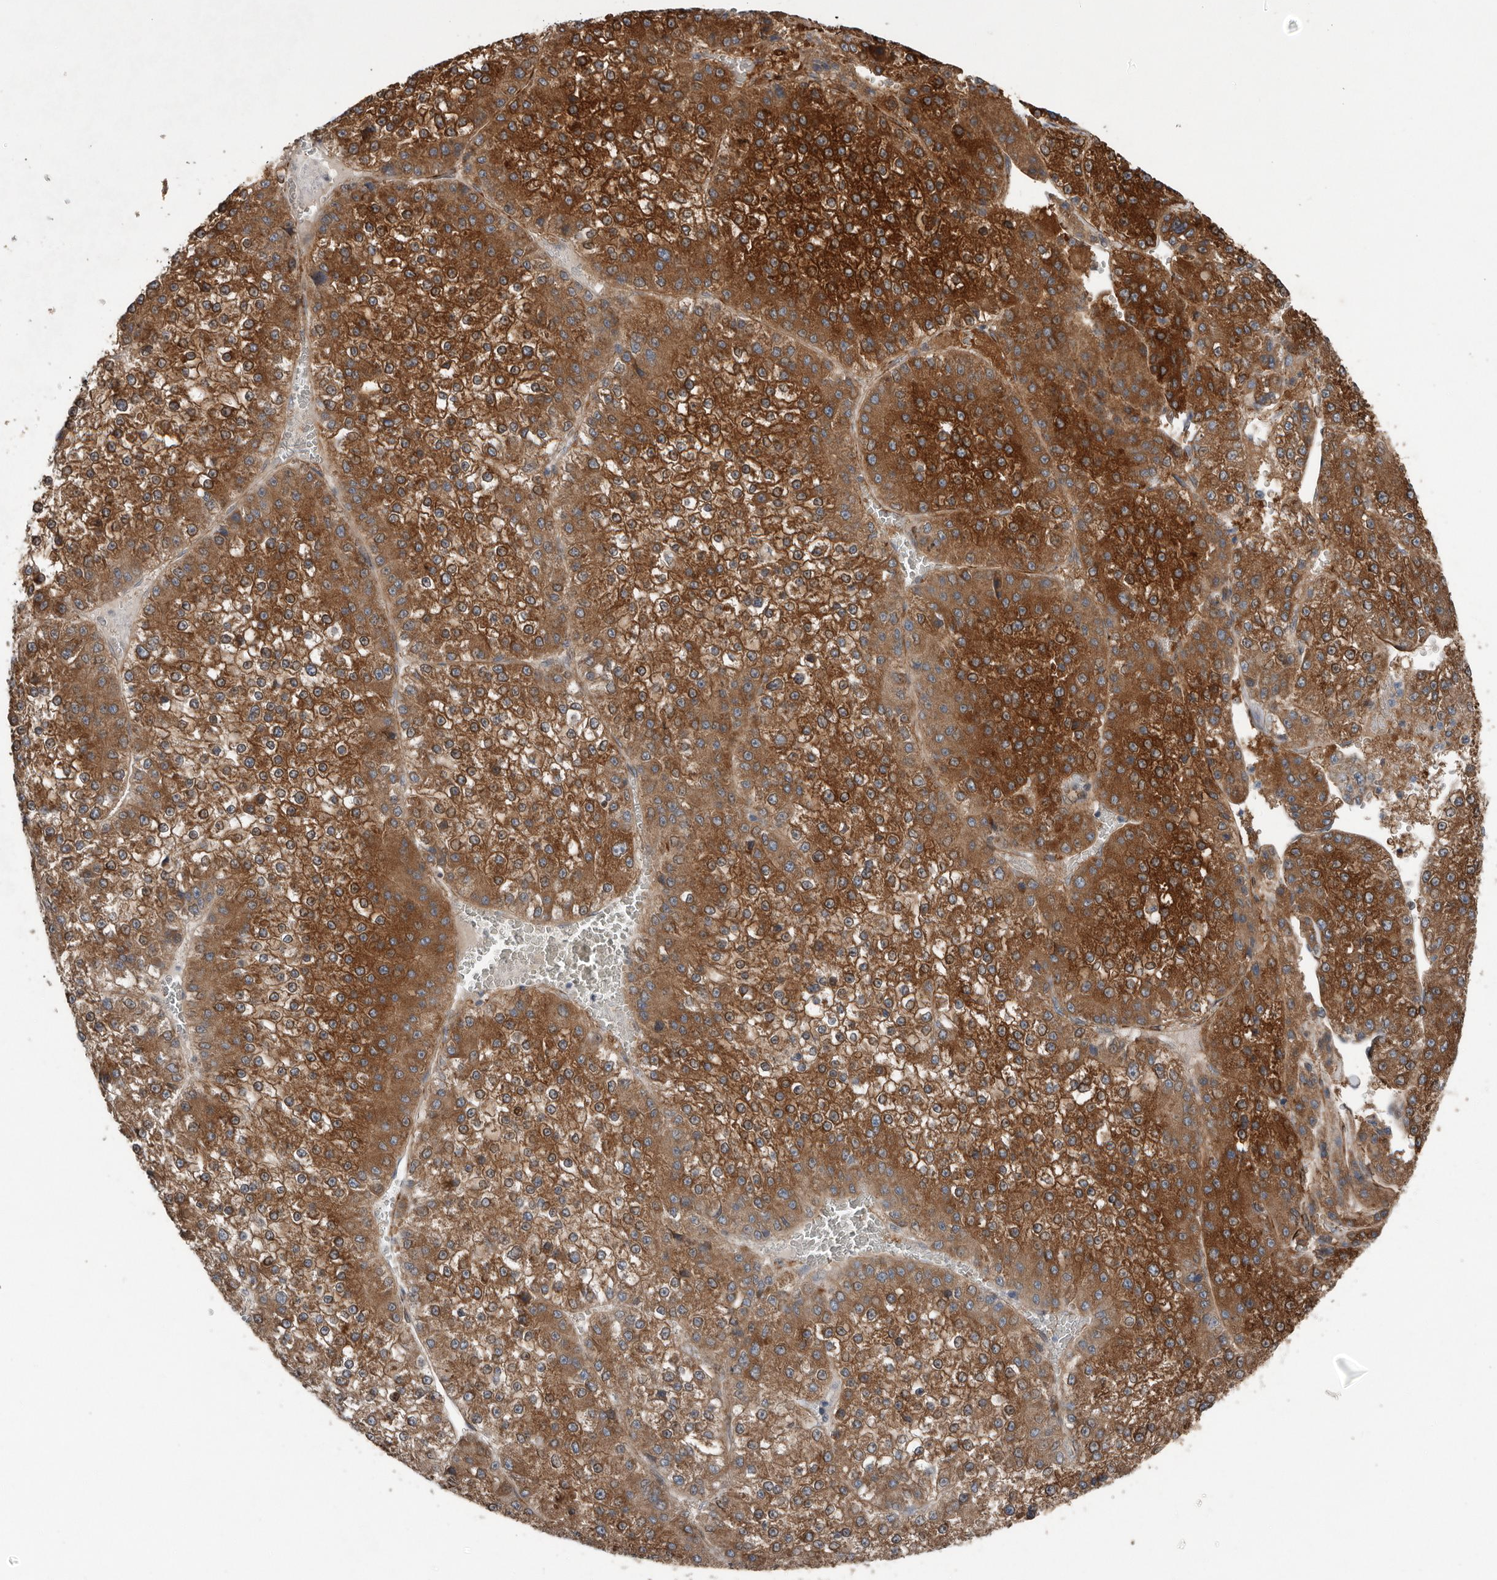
{"staining": {"intensity": "strong", "quantity": ">75%", "location": "cytoplasmic/membranous"}, "tissue": "liver cancer", "cell_type": "Tumor cells", "image_type": "cancer", "snomed": [{"axis": "morphology", "description": "Carcinoma, Hepatocellular, NOS"}, {"axis": "topography", "description": "Liver"}], "caption": "Approximately >75% of tumor cells in human liver hepatocellular carcinoma display strong cytoplasmic/membranous protein expression as visualized by brown immunohistochemical staining.", "gene": "RANBP17", "patient": {"sex": "female", "age": 73}}